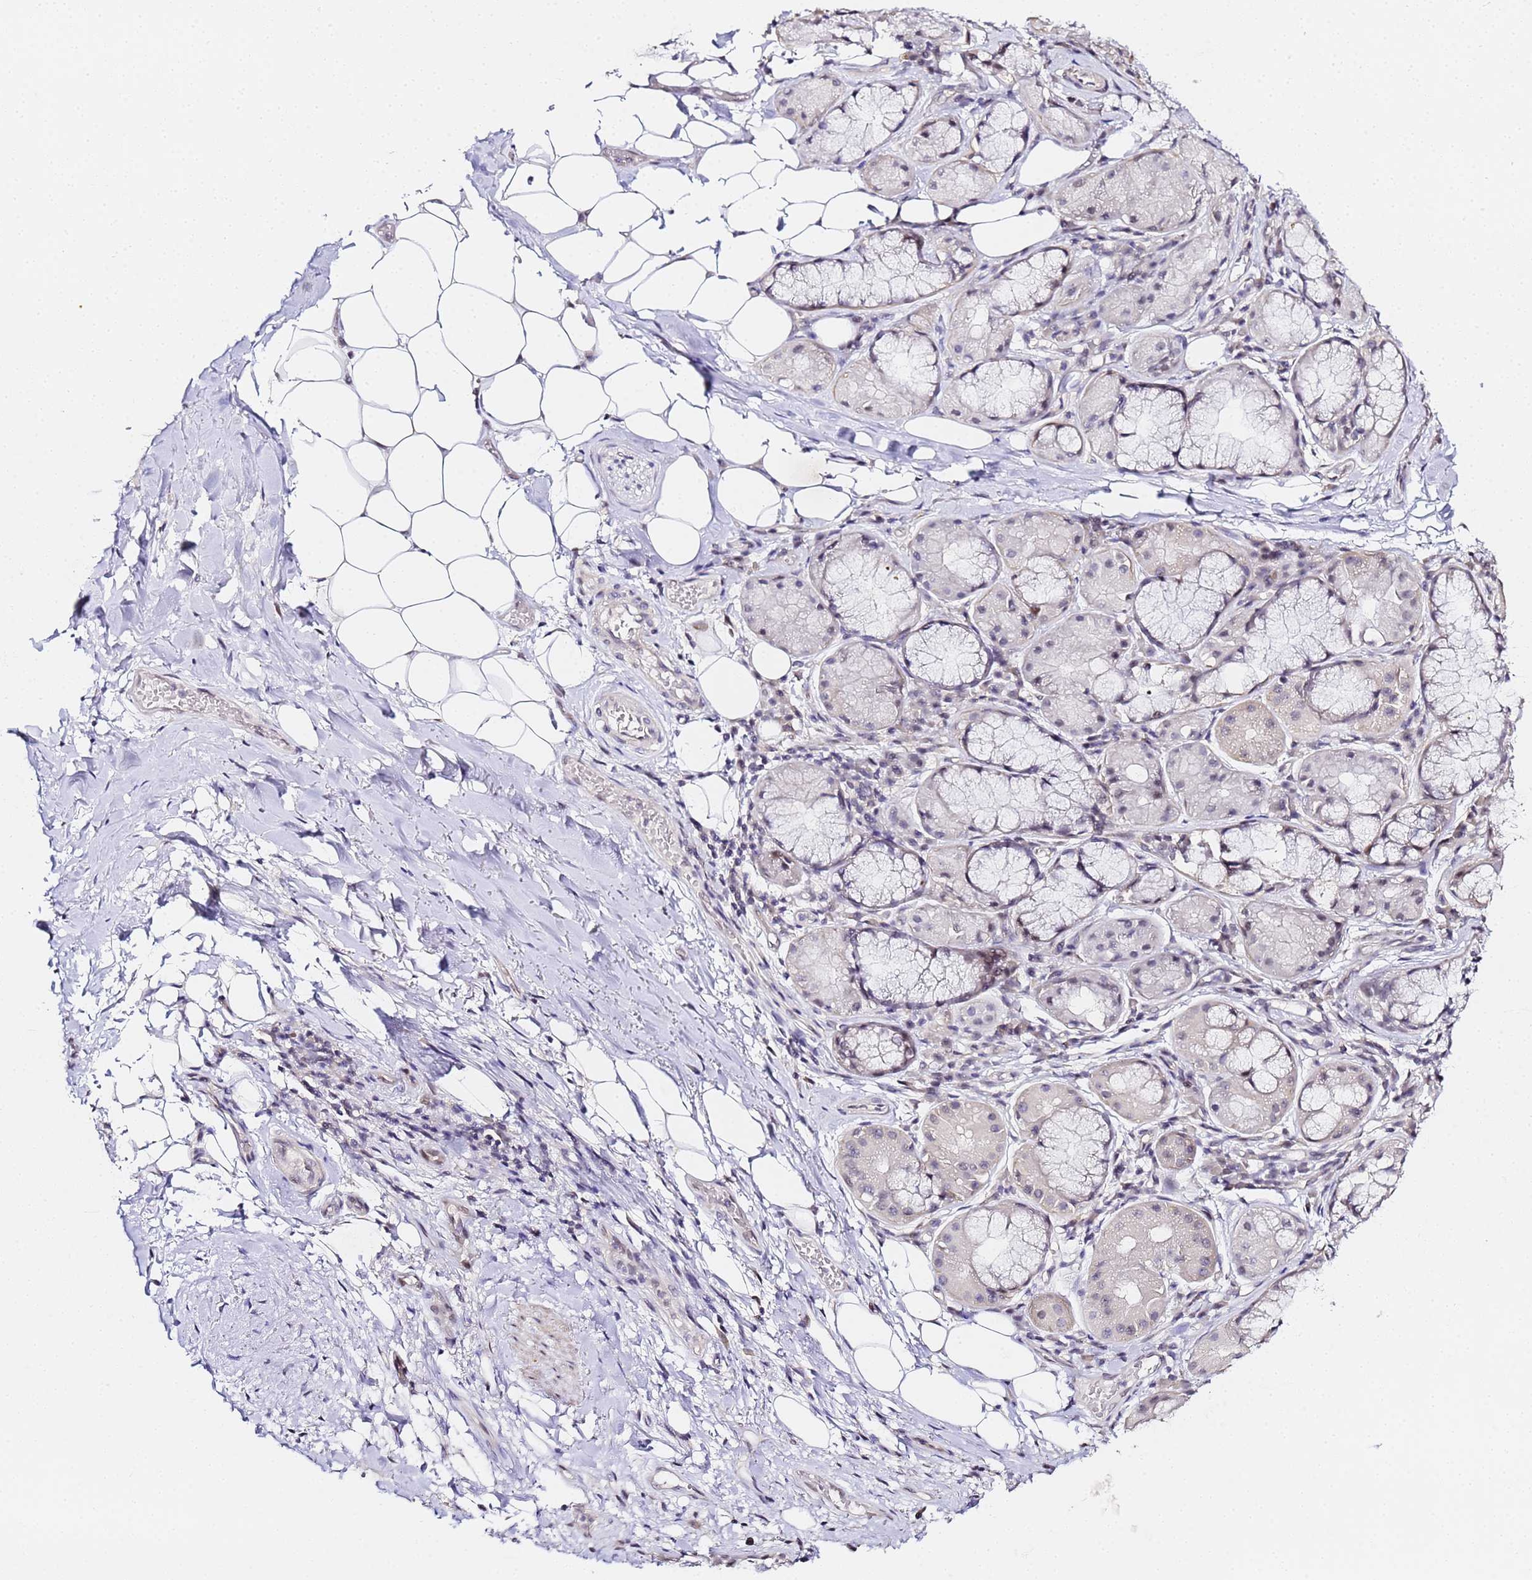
{"staining": {"intensity": "negative", "quantity": "none", "location": "none"}, "tissue": "adipose tissue", "cell_type": "Adipocytes", "image_type": "normal", "snomed": [{"axis": "morphology", "description": "Normal tissue, NOS"}, {"axis": "topography", "description": "Lymph node"}, {"axis": "topography", "description": "Cartilage tissue"}, {"axis": "topography", "description": "Bronchus"}], "caption": "Unremarkable adipose tissue was stained to show a protein in brown. There is no significant positivity in adipocytes. (DAB IHC, high magnification).", "gene": "LSM3", "patient": {"sex": "male", "age": 63}}